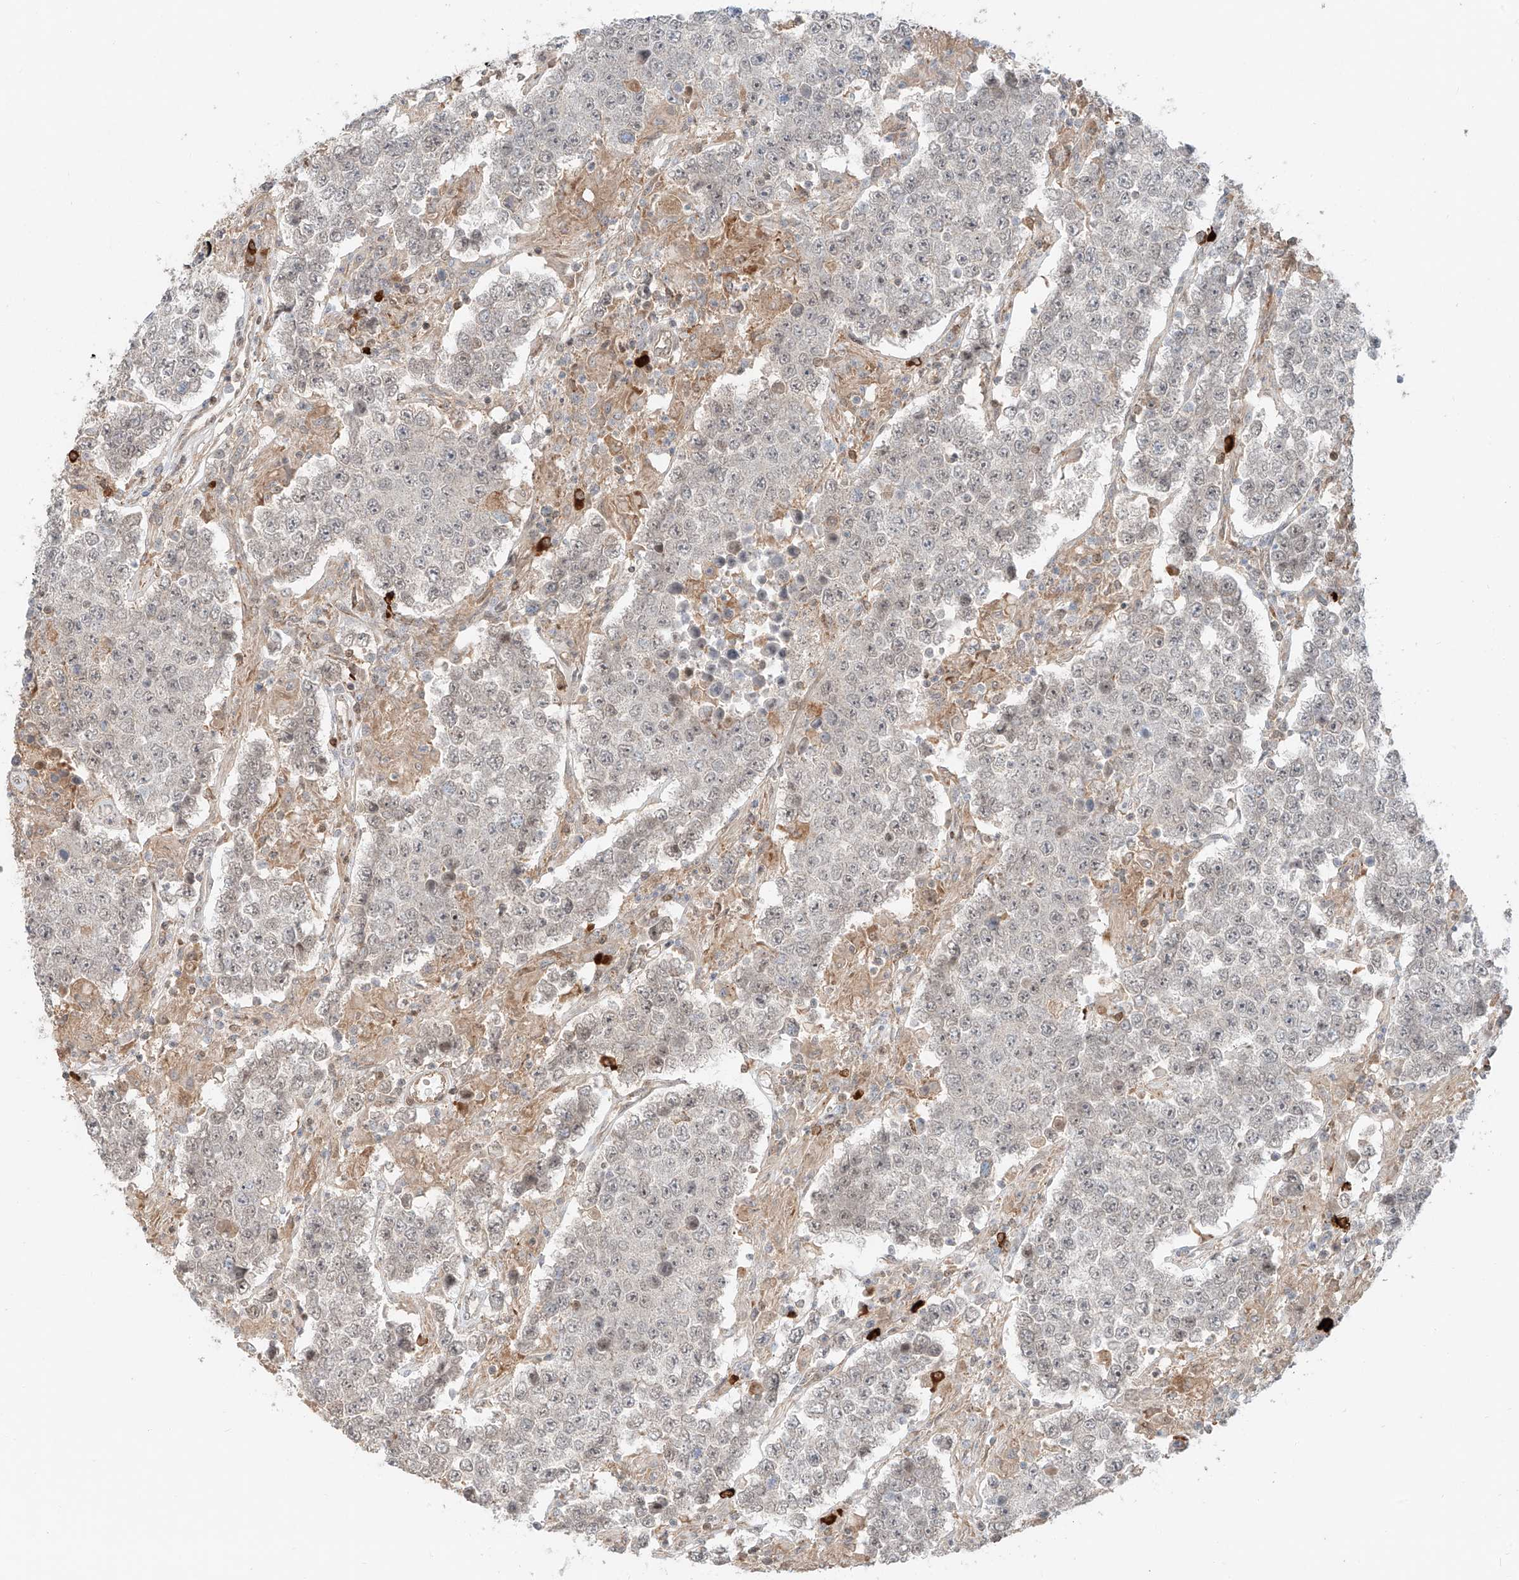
{"staining": {"intensity": "negative", "quantity": "none", "location": "none"}, "tissue": "testis cancer", "cell_type": "Tumor cells", "image_type": "cancer", "snomed": [{"axis": "morphology", "description": "Normal tissue, NOS"}, {"axis": "morphology", "description": "Urothelial carcinoma, High grade"}, {"axis": "morphology", "description": "Seminoma, NOS"}, {"axis": "morphology", "description": "Carcinoma, Embryonal, NOS"}, {"axis": "topography", "description": "Urinary bladder"}, {"axis": "topography", "description": "Testis"}], "caption": "DAB (3,3'-diaminobenzidine) immunohistochemical staining of testis urothelial carcinoma (high-grade) exhibits no significant staining in tumor cells.", "gene": "CEP162", "patient": {"sex": "male", "age": 41}}